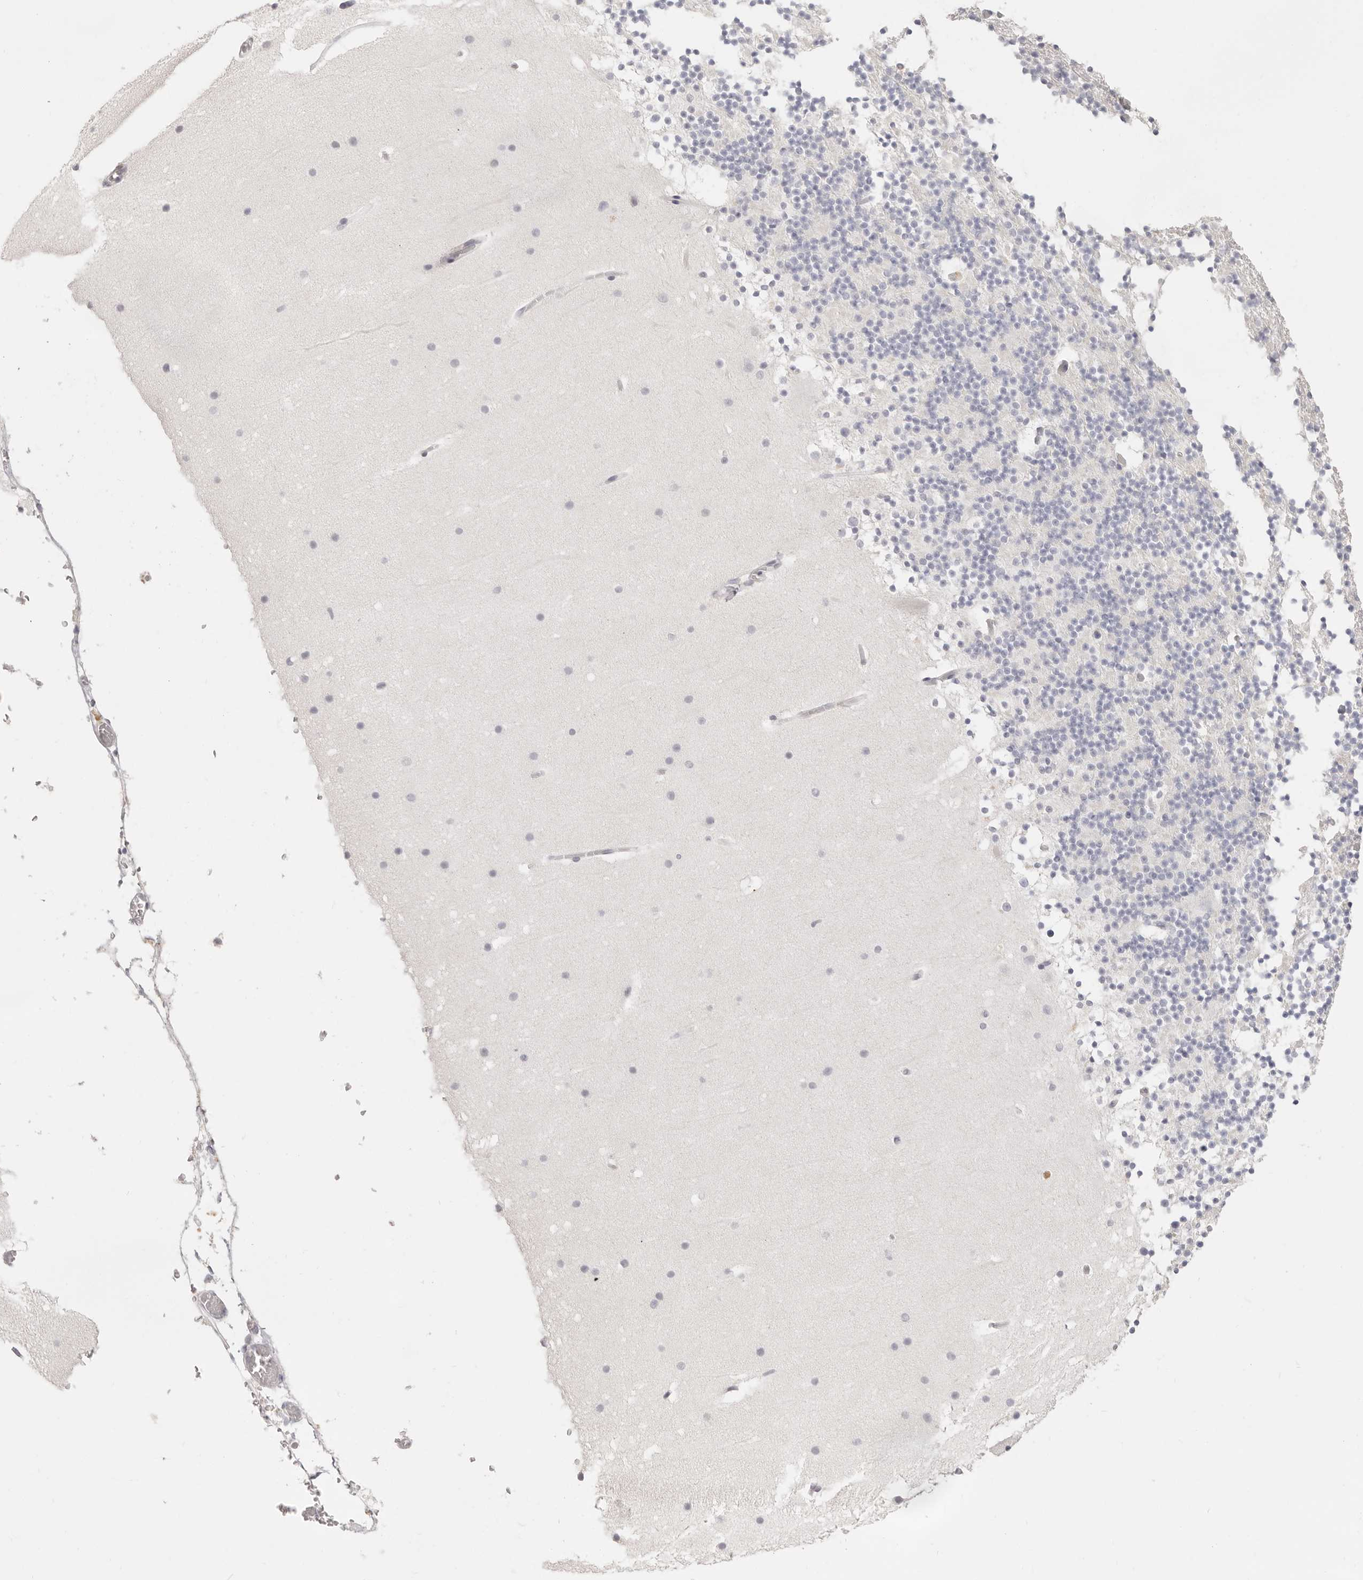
{"staining": {"intensity": "negative", "quantity": "none", "location": "none"}, "tissue": "cerebellum", "cell_type": "Cells in granular layer", "image_type": "normal", "snomed": [{"axis": "morphology", "description": "Normal tissue, NOS"}, {"axis": "topography", "description": "Cerebellum"}], "caption": "Micrograph shows no protein staining in cells in granular layer of unremarkable cerebellum. The staining was performed using DAB (3,3'-diaminobenzidine) to visualize the protein expression in brown, while the nuclei were stained in blue with hematoxylin (Magnification: 20x).", "gene": "EPCAM", "patient": {"sex": "male", "age": 57}}